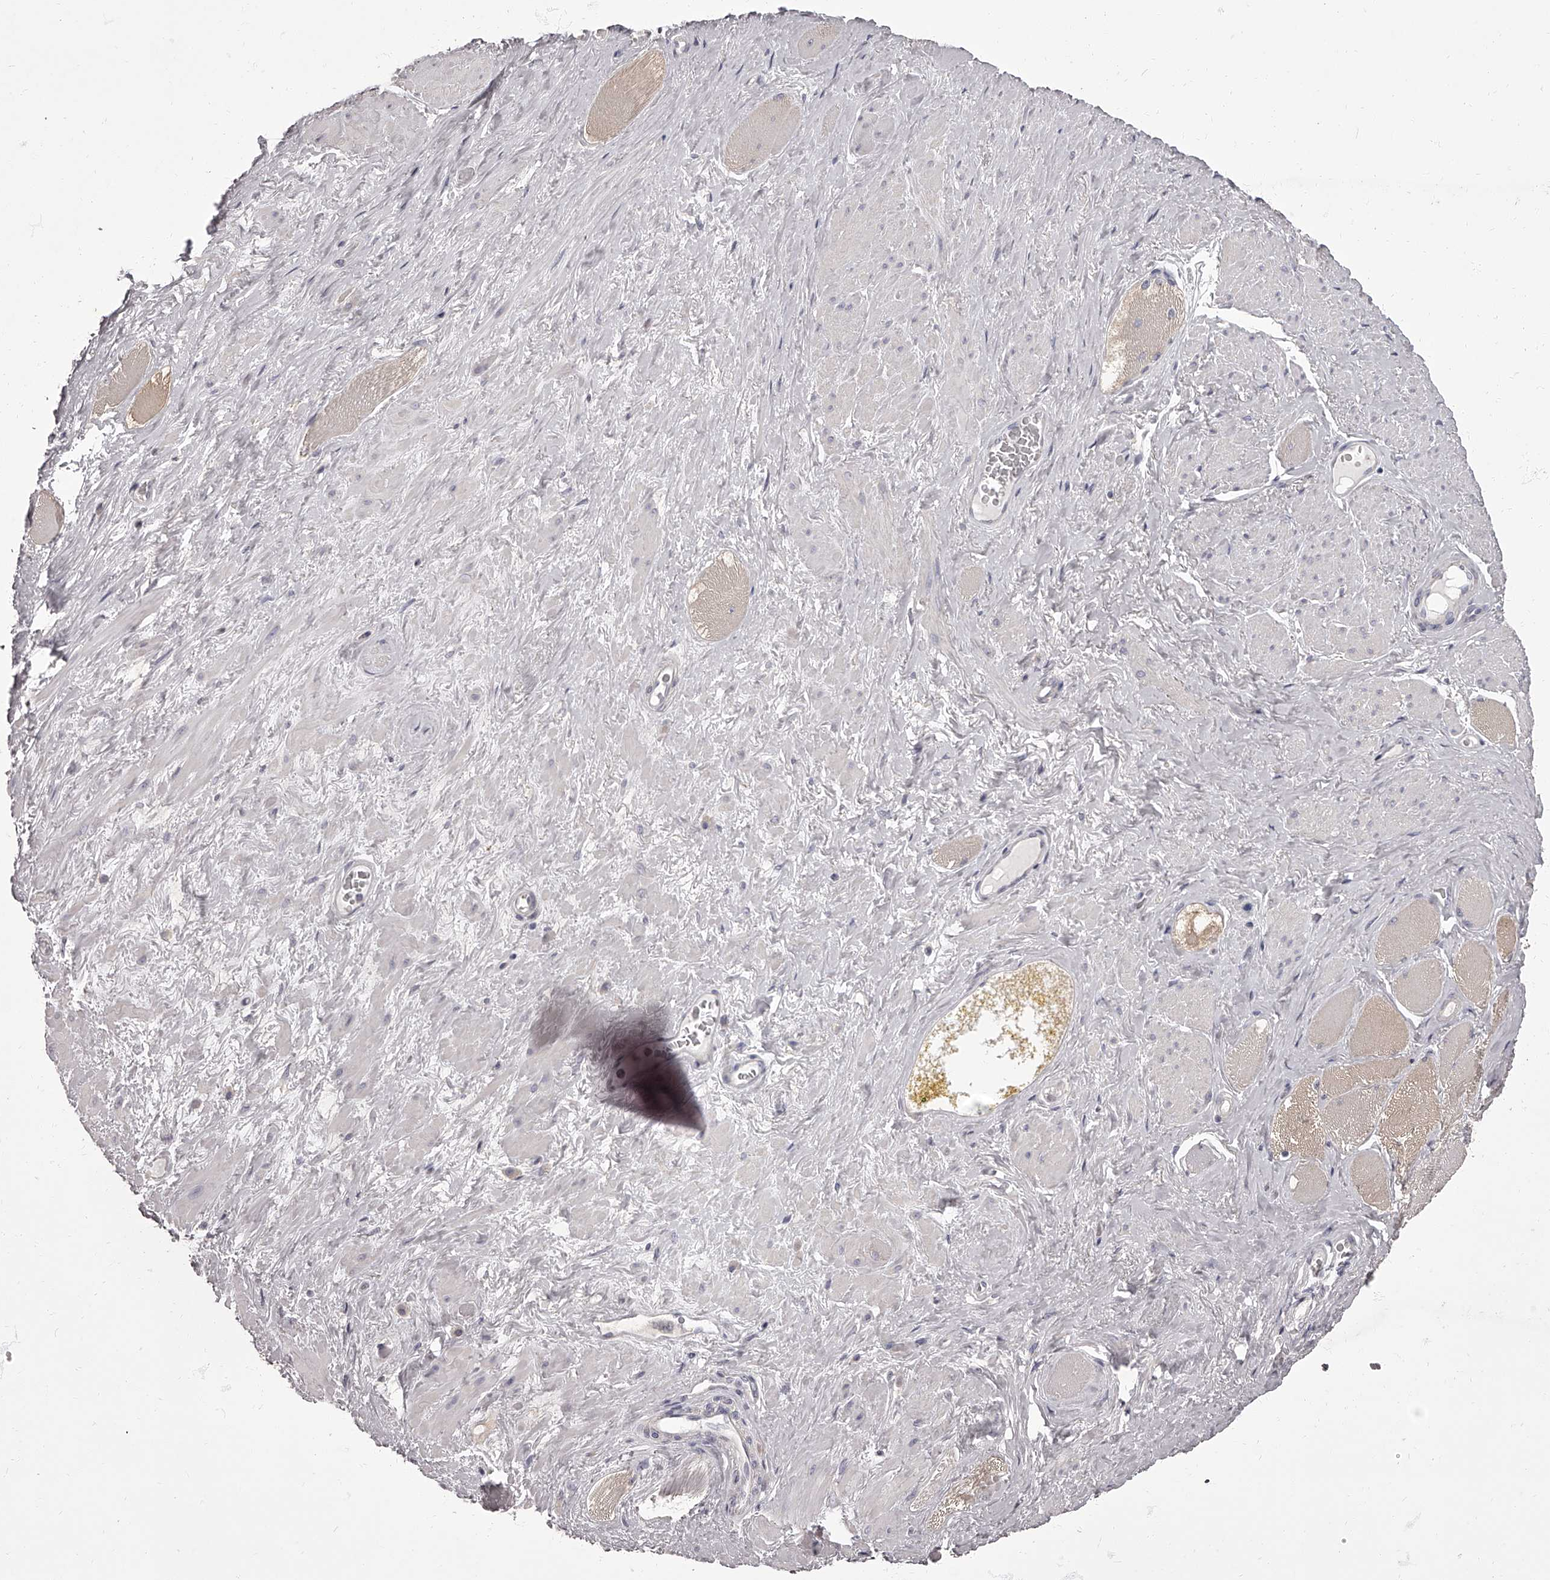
{"staining": {"intensity": "negative", "quantity": "none", "location": "none"}, "tissue": "adipose tissue", "cell_type": "Adipocytes", "image_type": "normal", "snomed": [{"axis": "morphology", "description": "Normal tissue, NOS"}, {"axis": "morphology", "description": "Adenocarcinoma, Low grade"}, {"axis": "topography", "description": "Prostate"}, {"axis": "topography", "description": "Peripheral nerve tissue"}], "caption": "Human adipose tissue stained for a protein using immunohistochemistry displays no expression in adipocytes.", "gene": "APEH", "patient": {"sex": "male", "age": 63}}